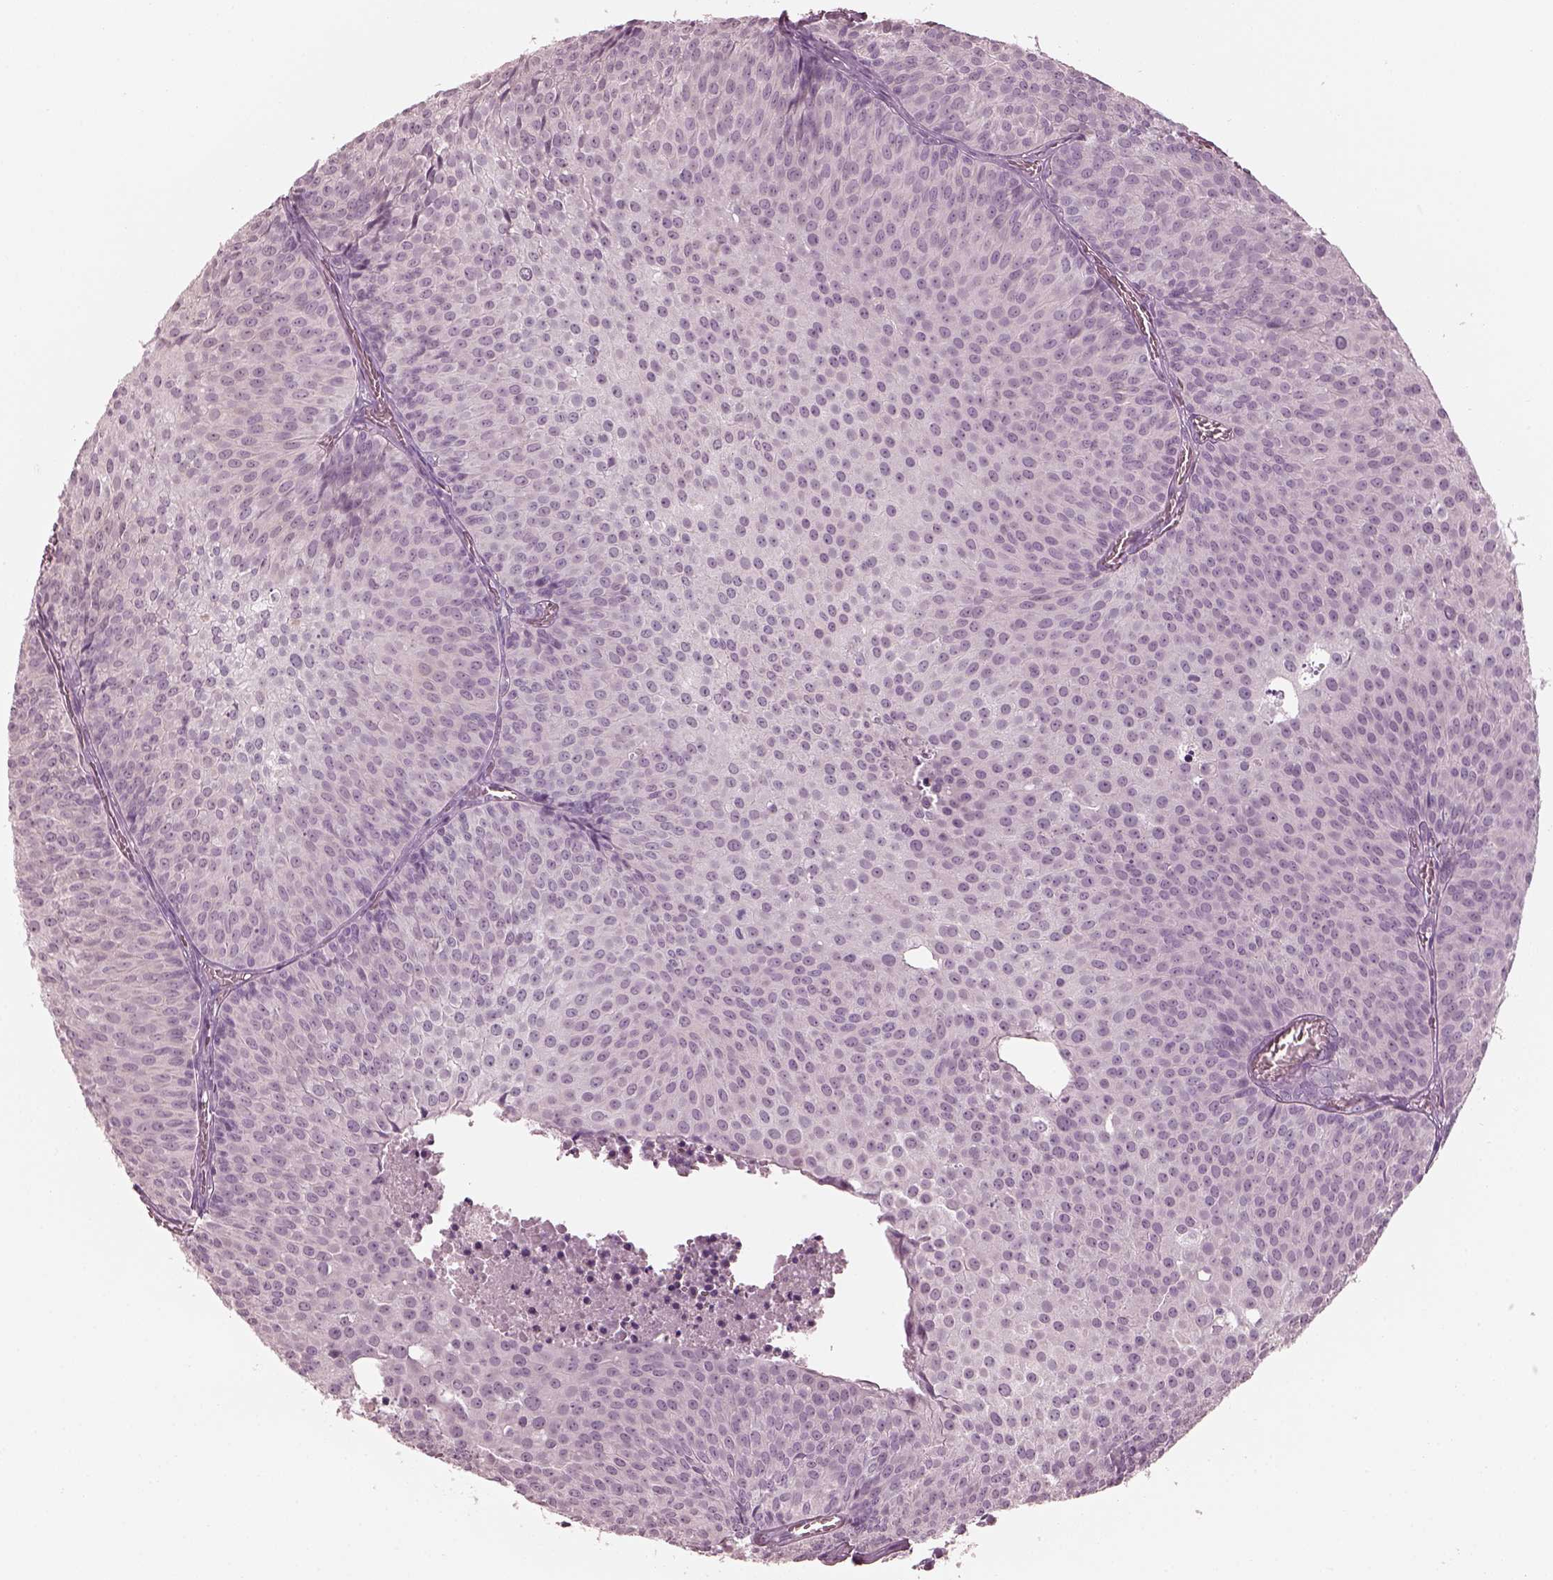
{"staining": {"intensity": "negative", "quantity": "none", "location": "none"}, "tissue": "urothelial cancer", "cell_type": "Tumor cells", "image_type": "cancer", "snomed": [{"axis": "morphology", "description": "Urothelial carcinoma, Low grade"}, {"axis": "topography", "description": "Urinary bladder"}], "caption": "The histopathology image reveals no significant expression in tumor cells of urothelial cancer. The staining is performed using DAB (3,3'-diaminobenzidine) brown chromogen with nuclei counter-stained in using hematoxylin.", "gene": "C2orf81", "patient": {"sex": "male", "age": 63}}